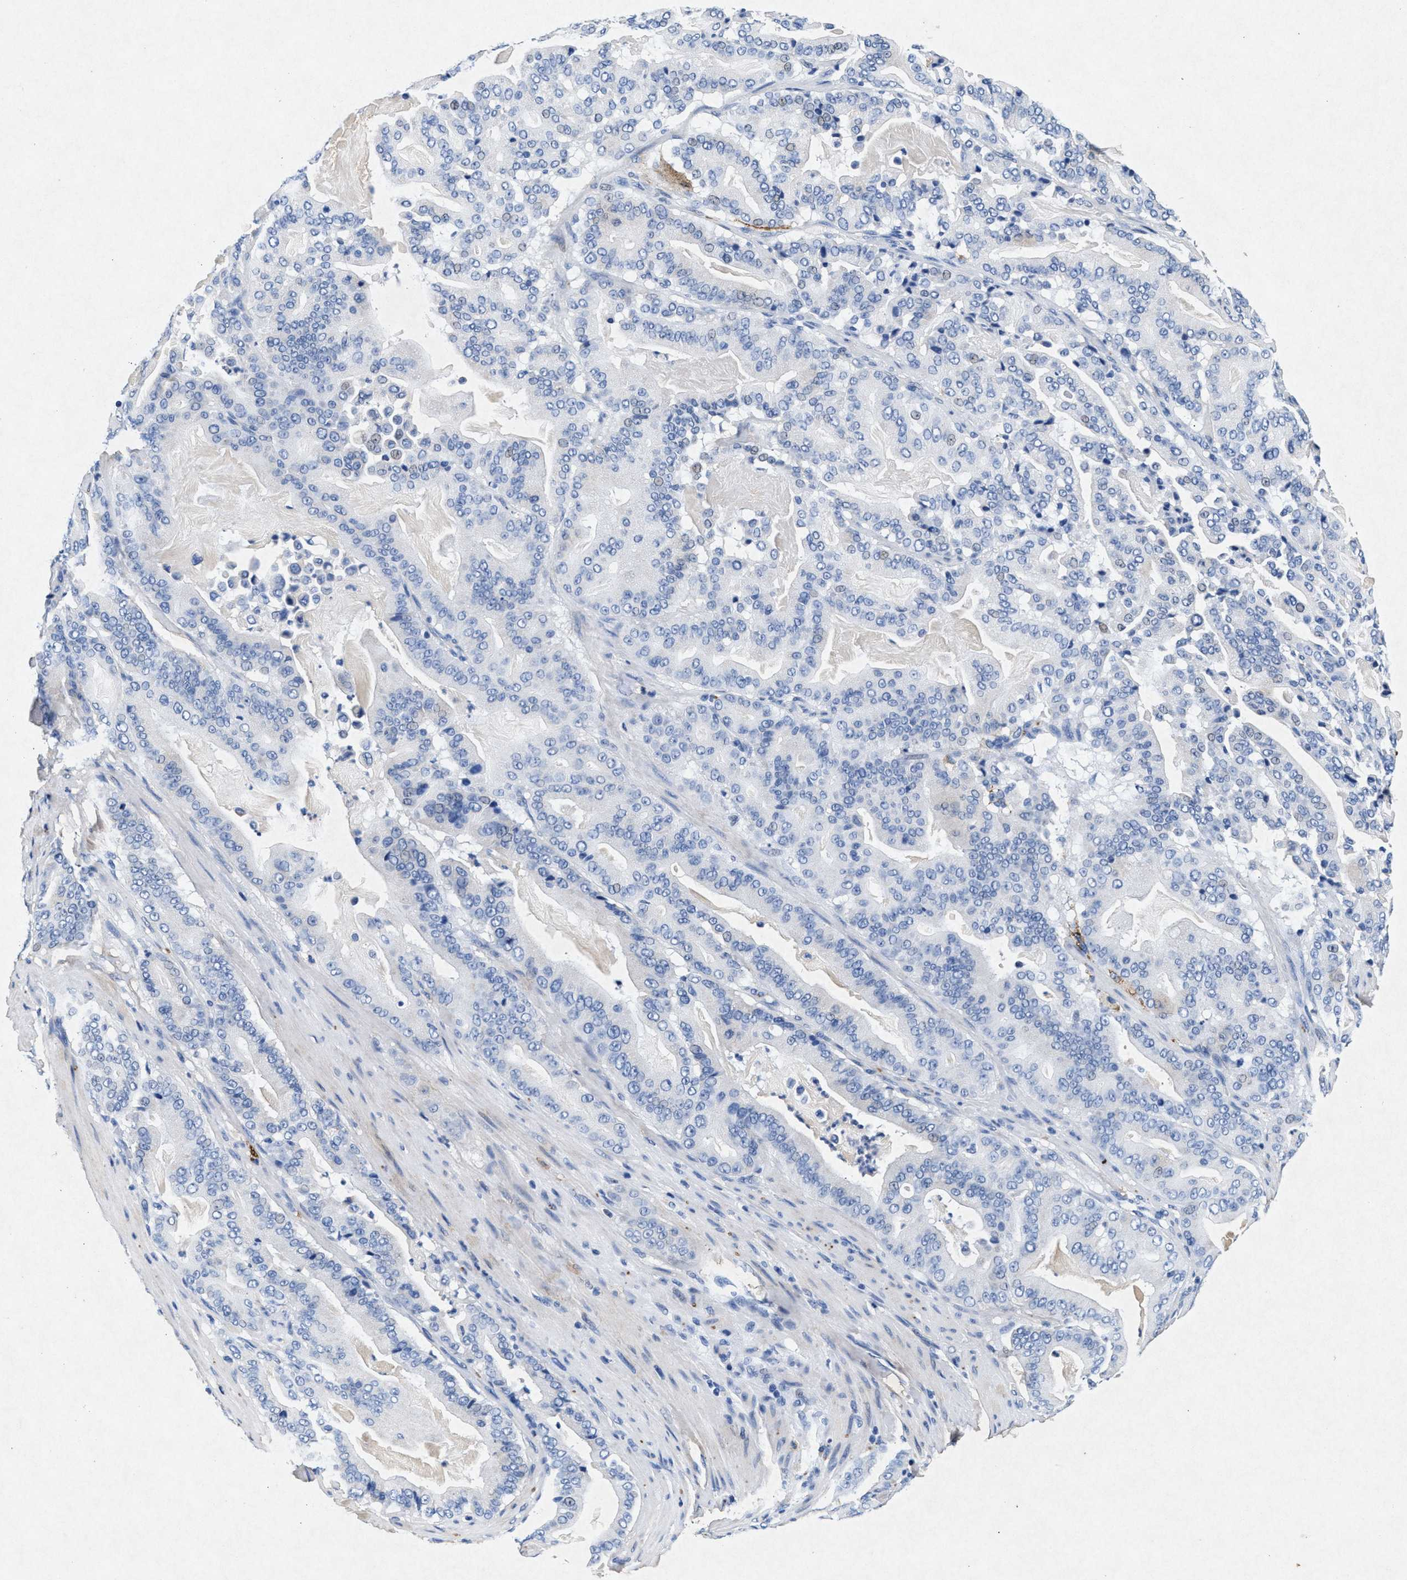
{"staining": {"intensity": "negative", "quantity": "none", "location": "none"}, "tissue": "pancreatic cancer", "cell_type": "Tumor cells", "image_type": "cancer", "snomed": [{"axis": "morphology", "description": "Adenocarcinoma, NOS"}, {"axis": "topography", "description": "Pancreas"}], "caption": "High power microscopy image of an immunohistochemistry (IHC) photomicrograph of adenocarcinoma (pancreatic), revealing no significant positivity in tumor cells.", "gene": "MAP6", "patient": {"sex": "male", "age": 63}}